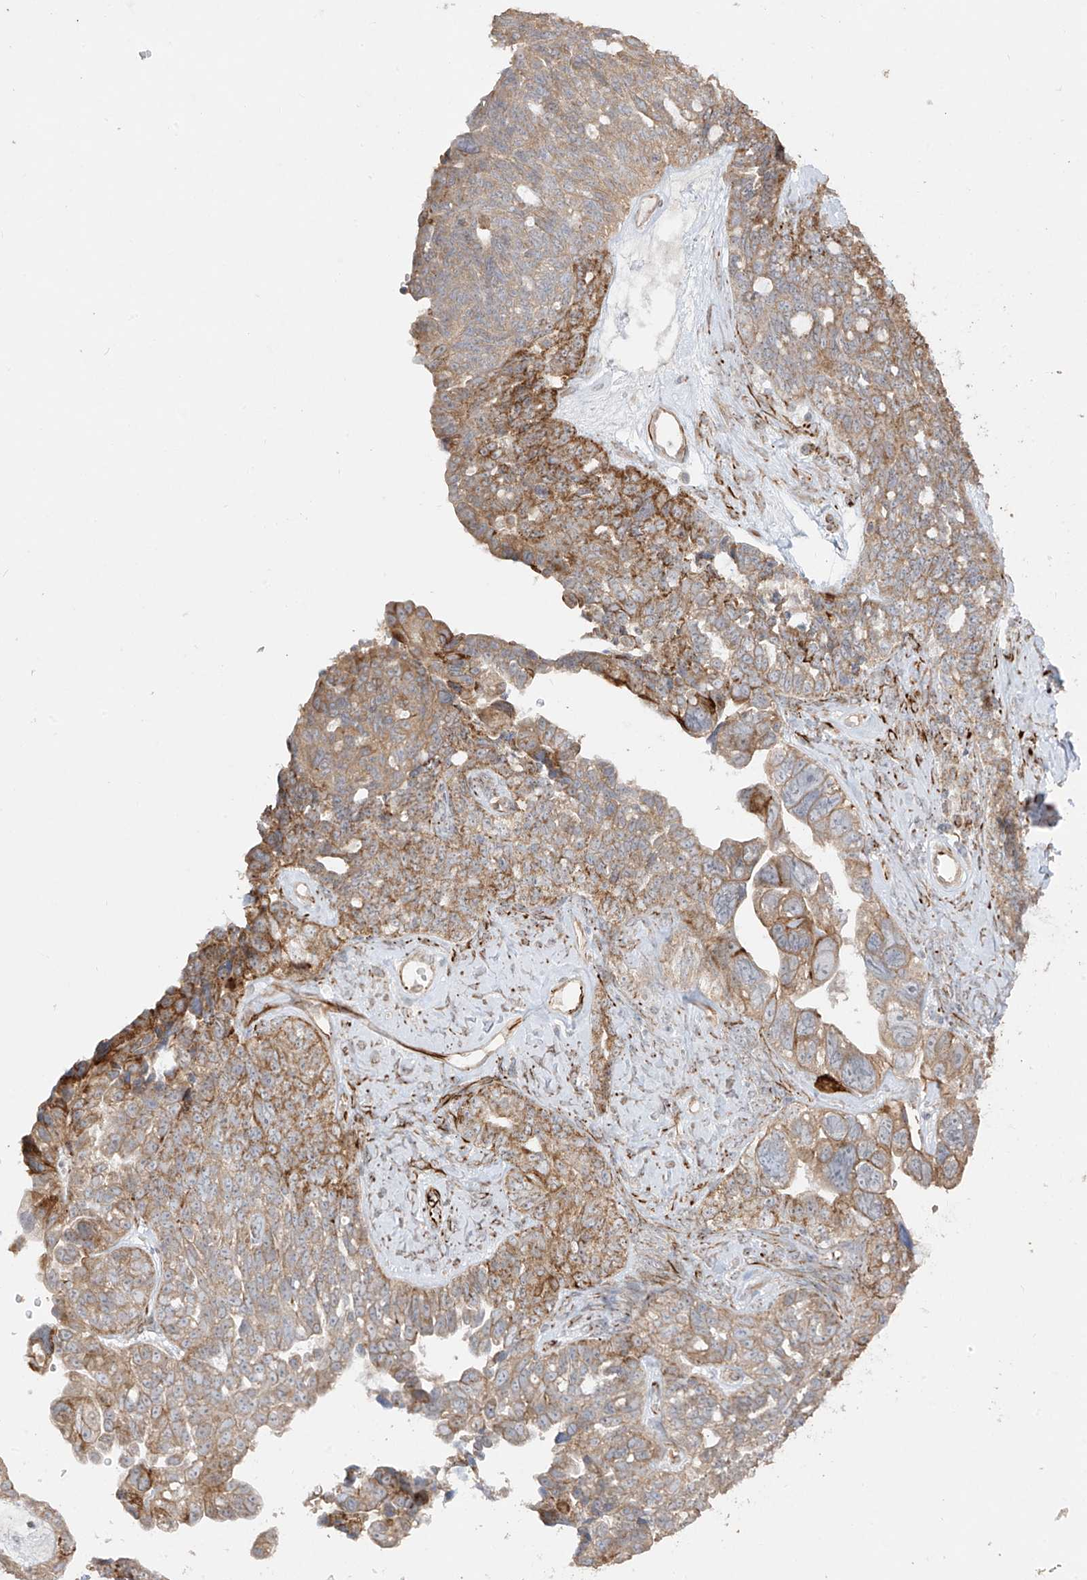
{"staining": {"intensity": "moderate", "quantity": ">75%", "location": "cytoplasmic/membranous"}, "tissue": "ovarian cancer", "cell_type": "Tumor cells", "image_type": "cancer", "snomed": [{"axis": "morphology", "description": "Cystadenocarcinoma, serous, NOS"}, {"axis": "topography", "description": "Ovary"}], "caption": "Immunohistochemical staining of ovarian cancer demonstrates medium levels of moderate cytoplasmic/membranous staining in approximately >75% of tumor cells.", "gene": "DCDC2", "patient": {"sex": "female", "age": 79}}